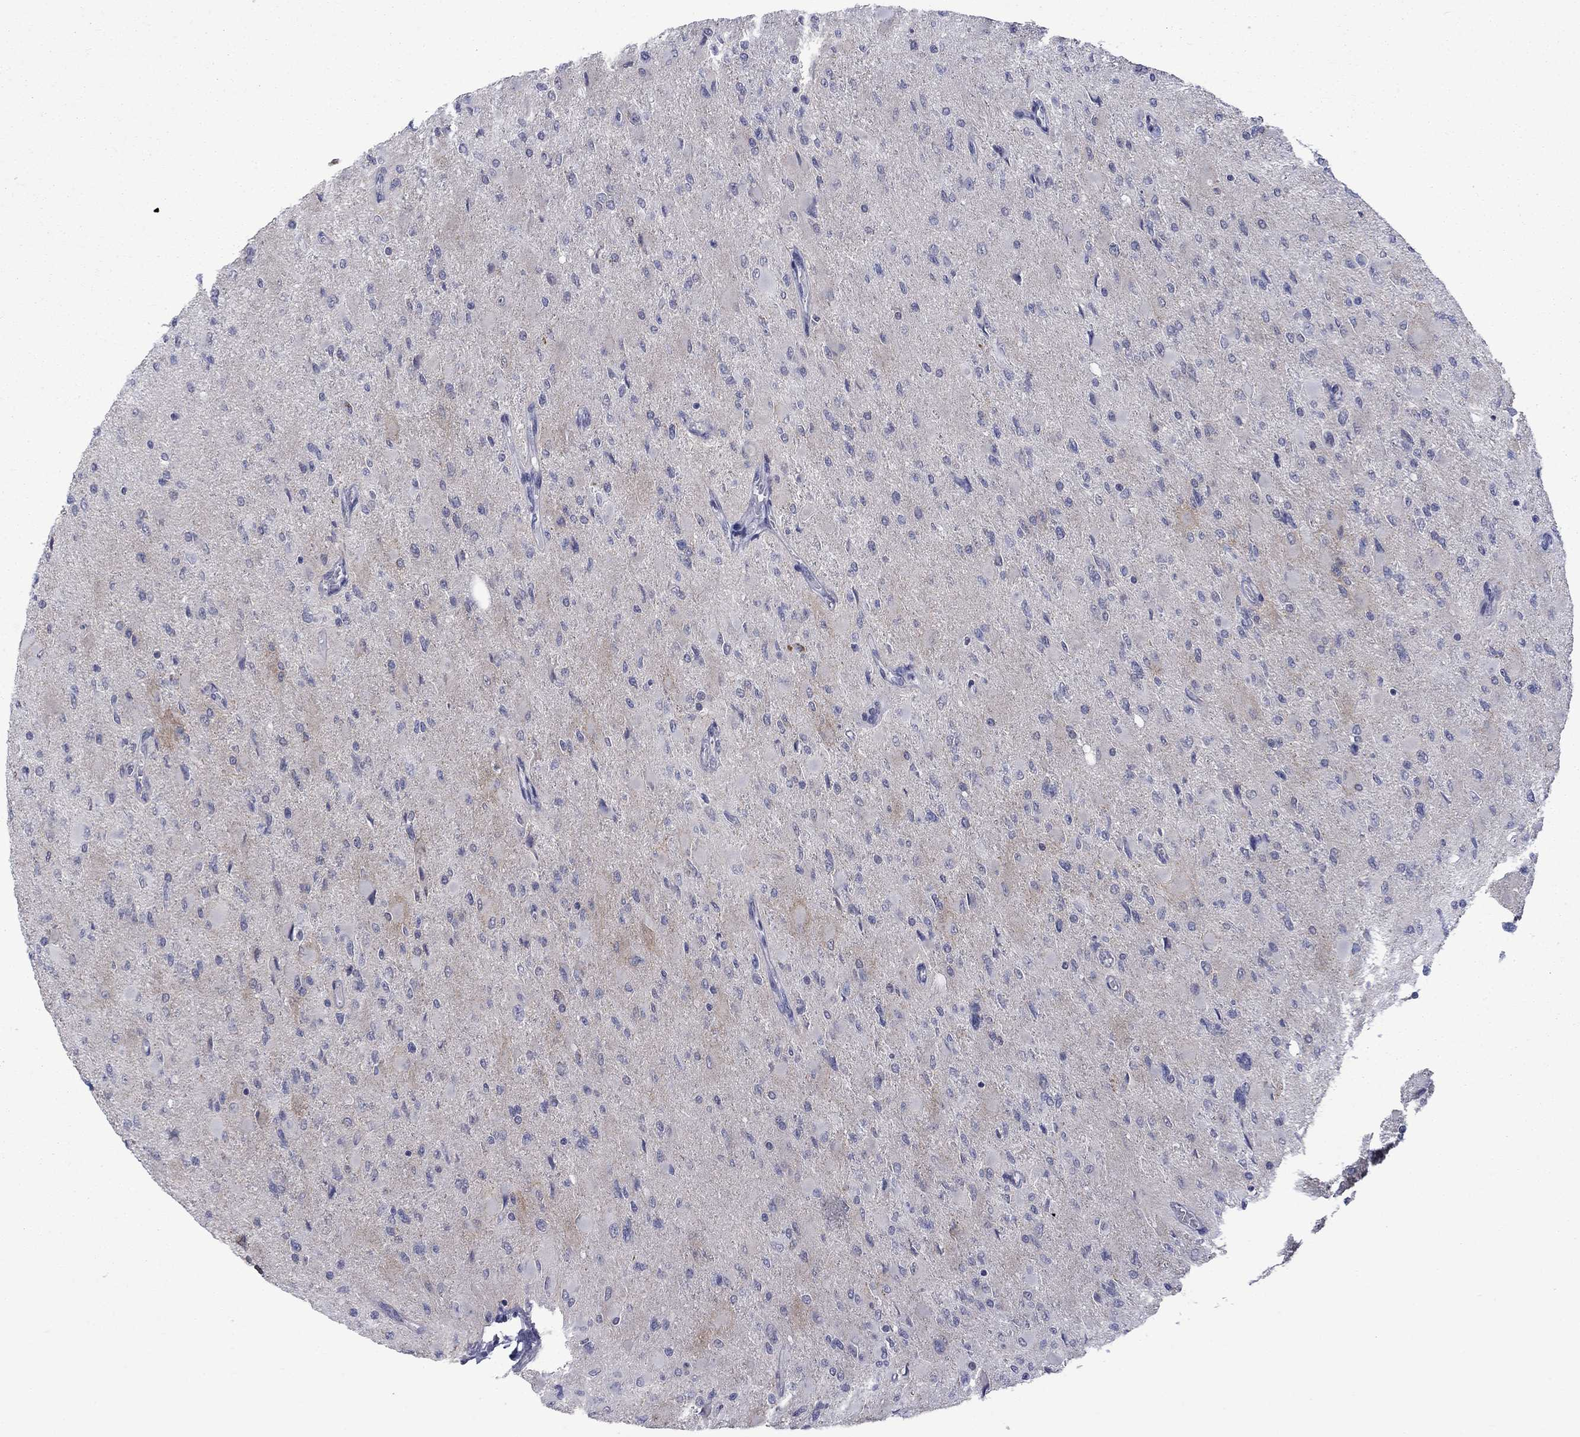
{"staining": {"intensity": "negative", "quantity": "none", "location": "none"}, "tissue": "glioma", "cell_type": "Tumor cells", "image_type": "cancer", "snomed": [{"axis": "morphology", "description": "Glioma, malignant, High grade"}, {"axis": "topography", "description": "Cerebral cortex"}], "caption": "High power microscopy photomicrograph of an IHC histopathology image of glioma, revealing no significant expression in tumor cells.", "gene": "KCNJ16", "patient": {"sex": "female", "age": 36}}